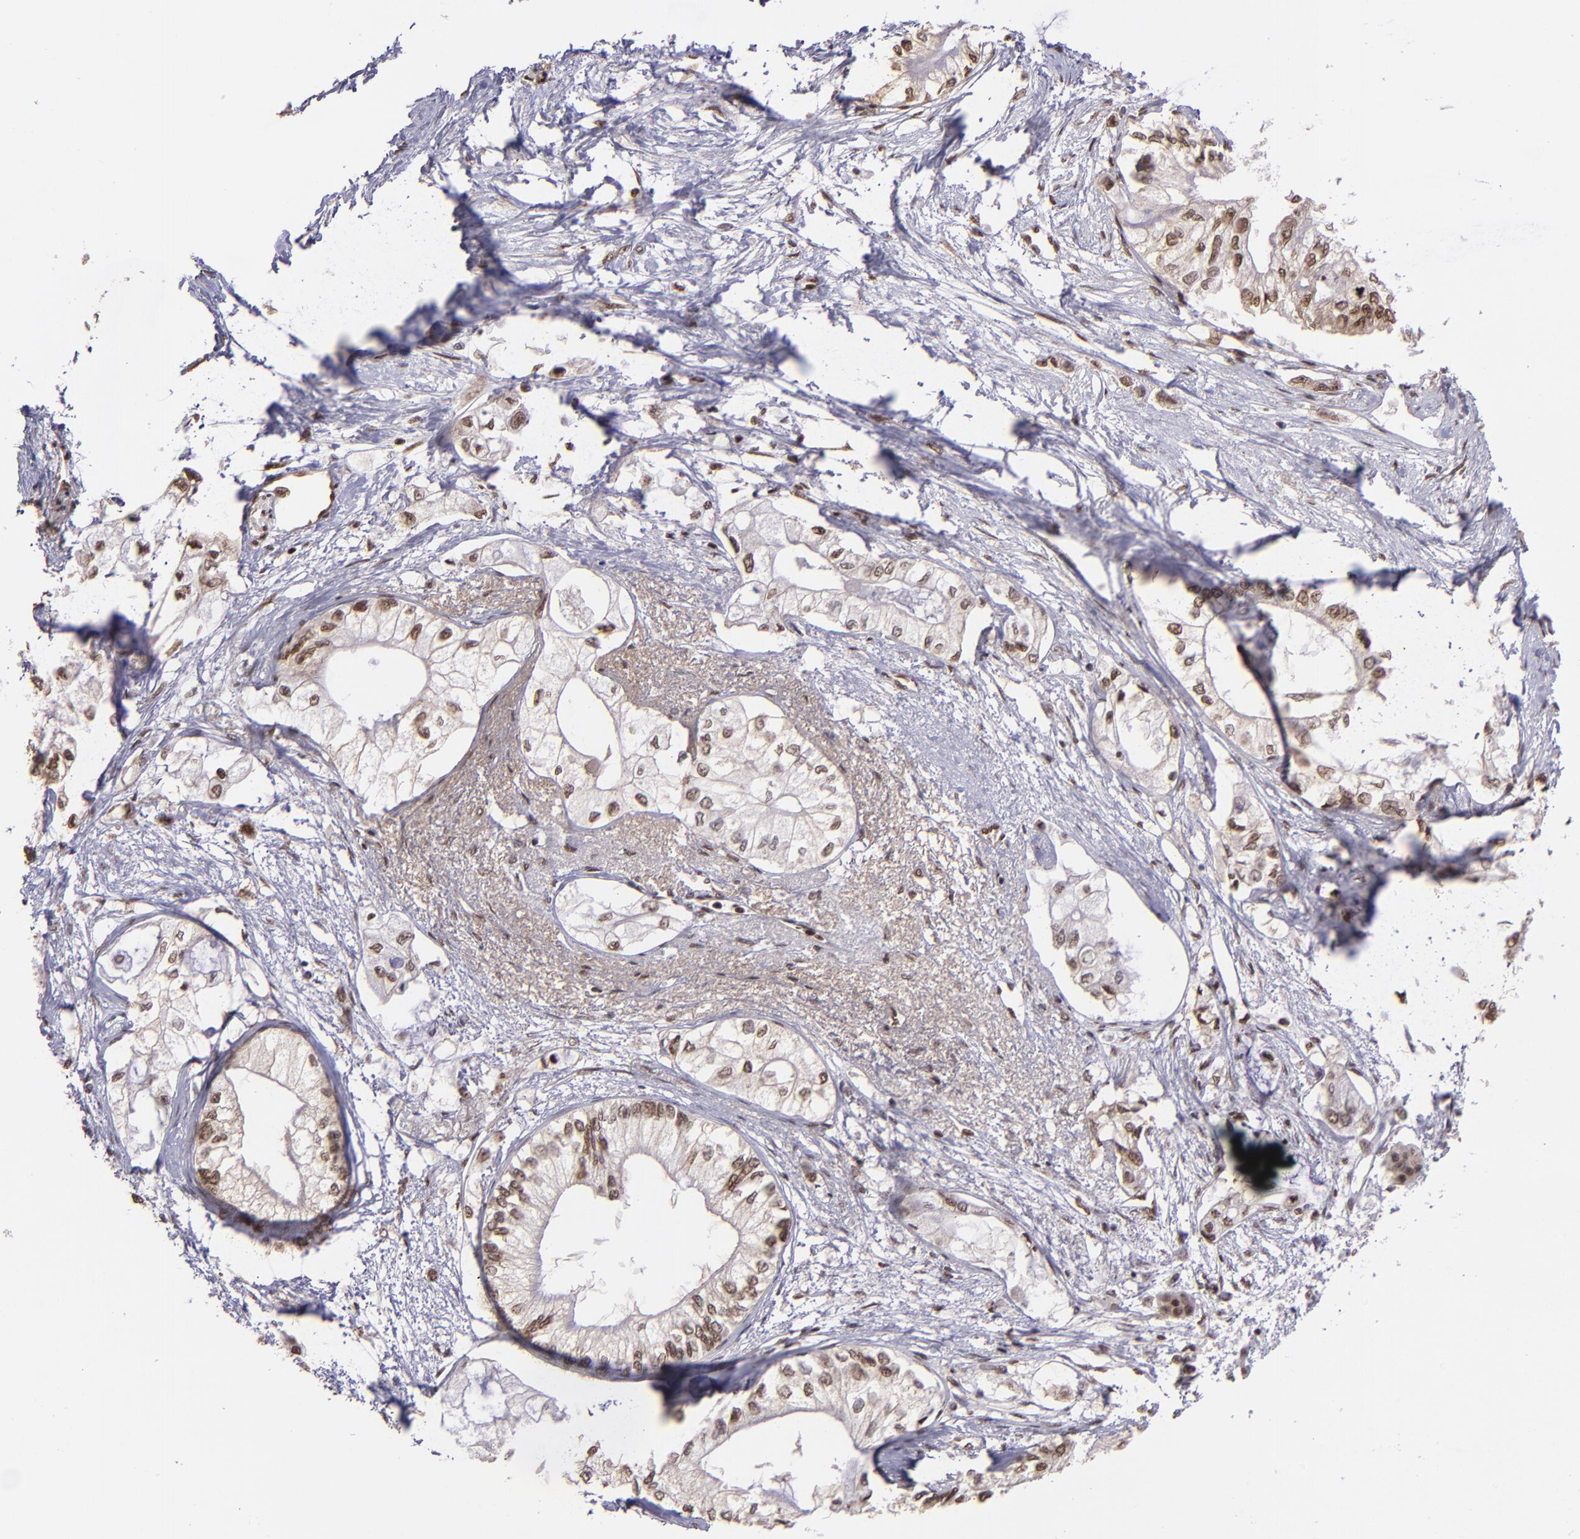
{"staining": {"intensity": "weak", "quantity": "25%-75%", "location": "nuclear"}, "tissue": "pancreatic cancer", "cell_type": "Tumor cells", "image_type": "cancer", "snomed": [{"axis": "morphology", "description": "Adenocarcinoma, NOS"}, {"axis": "topography", "description": "Pancreas"}], "caption": "Pancreatic cancer (adenocarcinoma) tissue reveals weak nuclear expression in about 25%-75% of tumor cells, visualized by immunohistochemistry.", "gene": "PQBP1", "patient": {"sex": "male", "age": 79}}